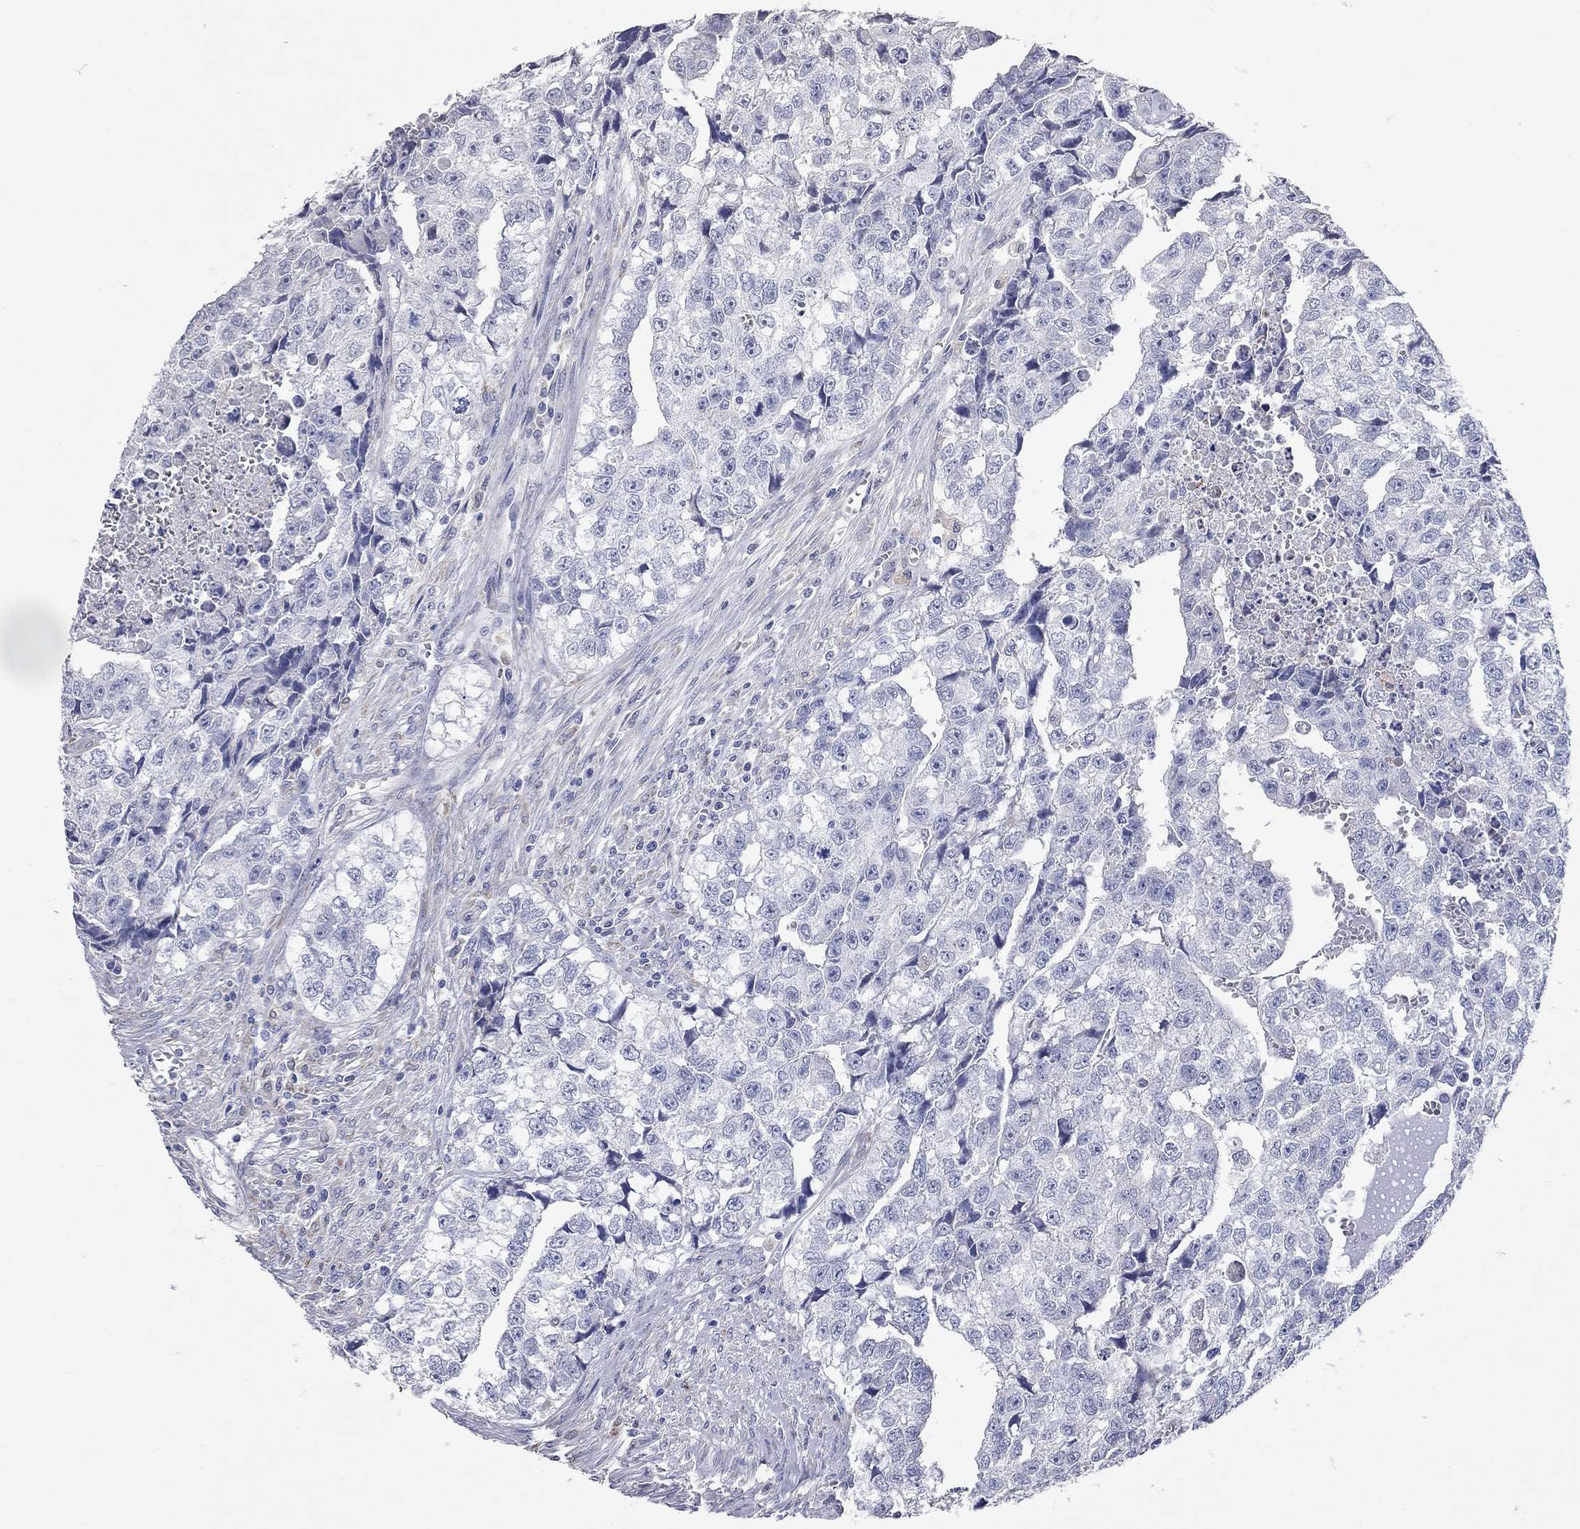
{"staining": {"intensity": "negative", "quantity": "none", "location": "none"}, "tissue": "testis cancer", "cell_type": "Tumor cells", "image_type": "cancer", "snomed": [{"axis": "morphology", "description": "Carcinoma, Embryonal, NOS"}, {"axis": "morphology", "description": "Teratoma, malignant, NOS"}, {"axis": "topography", "description": "Testis"}], "caption": "Immunohistochemistry (IHC) histopathology image of teratoma (malignant) (testis) stained for a protein (brown), which displays no staining in tumor cells.", "gene": "XAGE2", "patient": {"sex": "male", "age": 44}}